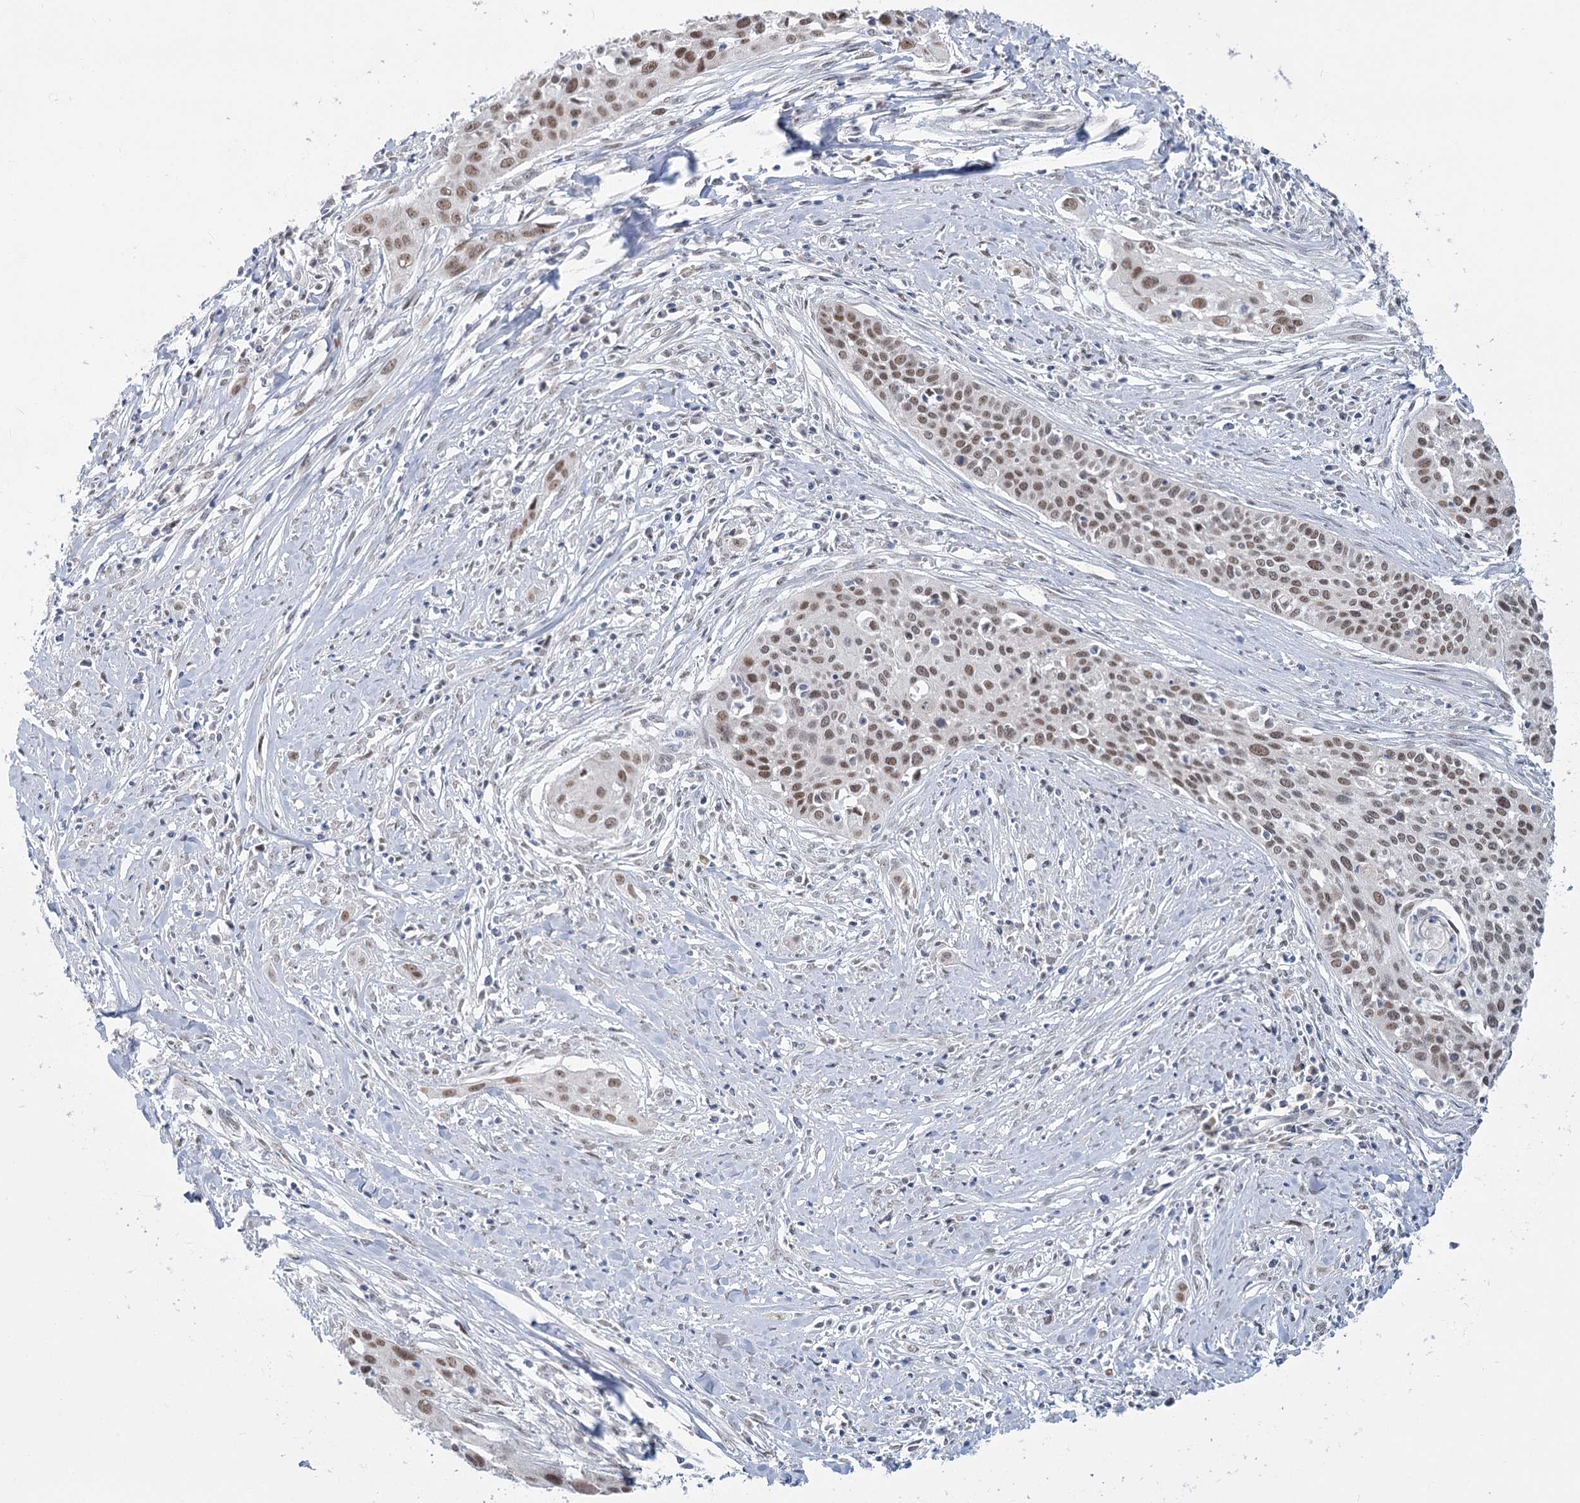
{"staining": {"intensity": "moderate", "quantity": ">75%", "location": "nuclear"}, "tissue": "cervical cancer", "cell_type": "Tumor cells", "image_type": "cancer", "snomed": [{"axis": "morphology", "description": "Squamous cell carcinoma, NOS"}, {"axis": "topography", "description": "Cervix"}], "caption": "Brown immunohistochemical staining in human squamous cell carcinoma (cervical) displays moderate nuclear staining in approximately >75% of tumor cells. Nuclei are stained in blue.", "gene": "MTG1", "patient": {"sex": "female", "age": 34}}